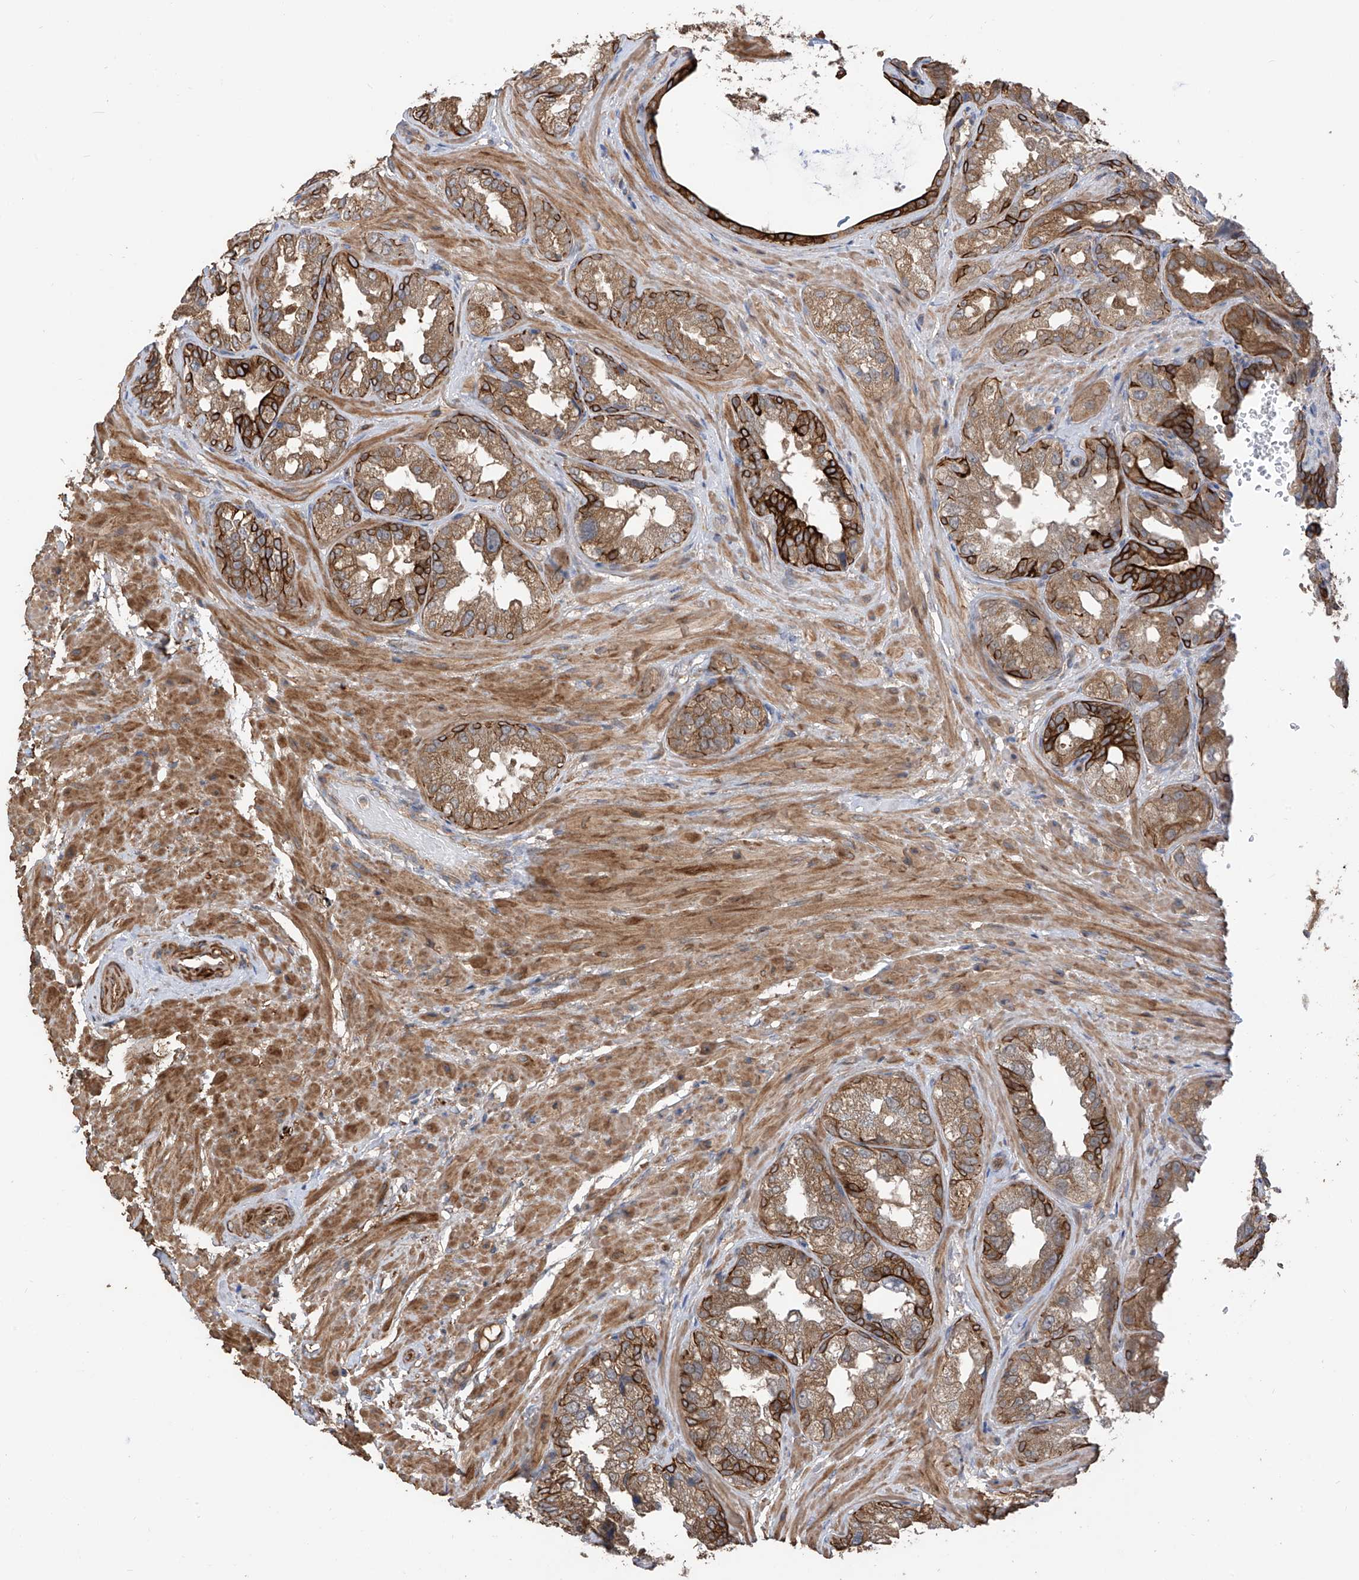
{"staining": {"intensity": "strong", "quantity": "25%-75%", "location": "cytoplasmic/membranous"}, "tissue": "seminal vesicle", "cell_type": "Glandular cells", "image_type": "normal", "snomed": [{"axis": "morphology", "description": "Normal tissue, NOS"}, {"axis": "topography", "description": "Seminal veicle"}, {"axis": "topography", "description": "Peripheral nerve tissue"}], "caption": "Immunohistochemical staining of unremarkable human seminal vesicle reveals high levels of strong cytoplasmic/membranous staining in approximately 25%-75% of glandular cells.", "gene": "RPAIN", "patient": {"sex": "male", "age": 63}}